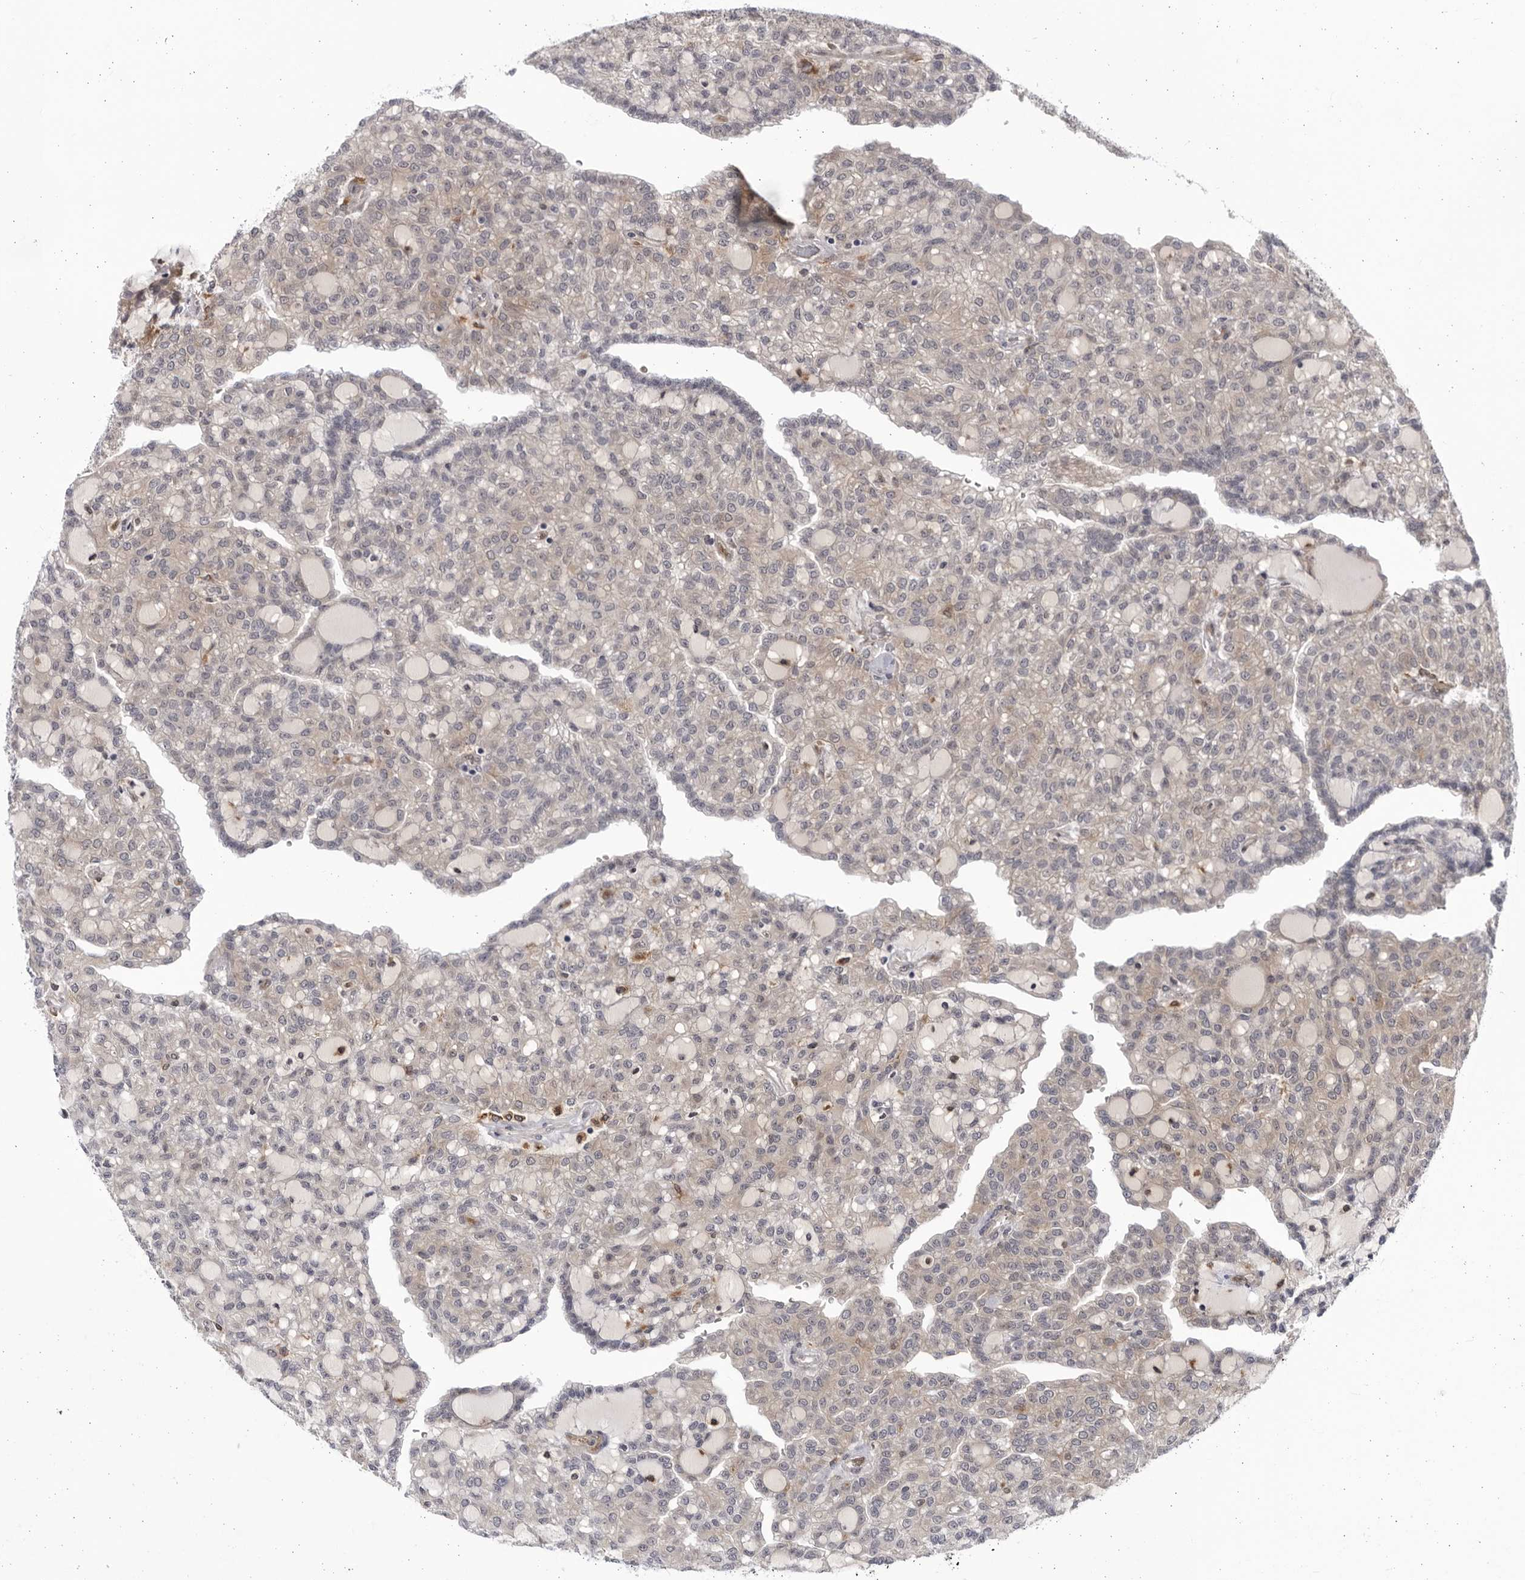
{"staining": {"intensity": "weak", "quantity": "25%-75%", "location": "cytoplasmic/membranous"}, "tissue": "renal cancer", "cell_type": "Tumor cells", "image_type": "cancer", "snomed": [{"axis": "morphology", "description": "Adenocarcinoma, NOS"}, {"axis": "topography", "description": "Kidney"}], "caption": "Human adenocarcinoma (renal) stained with a protein marker demonstrates weak staining in tumor cells.", "gene": "BMP2K", "patient": {"sex": "male", "age": 63}}